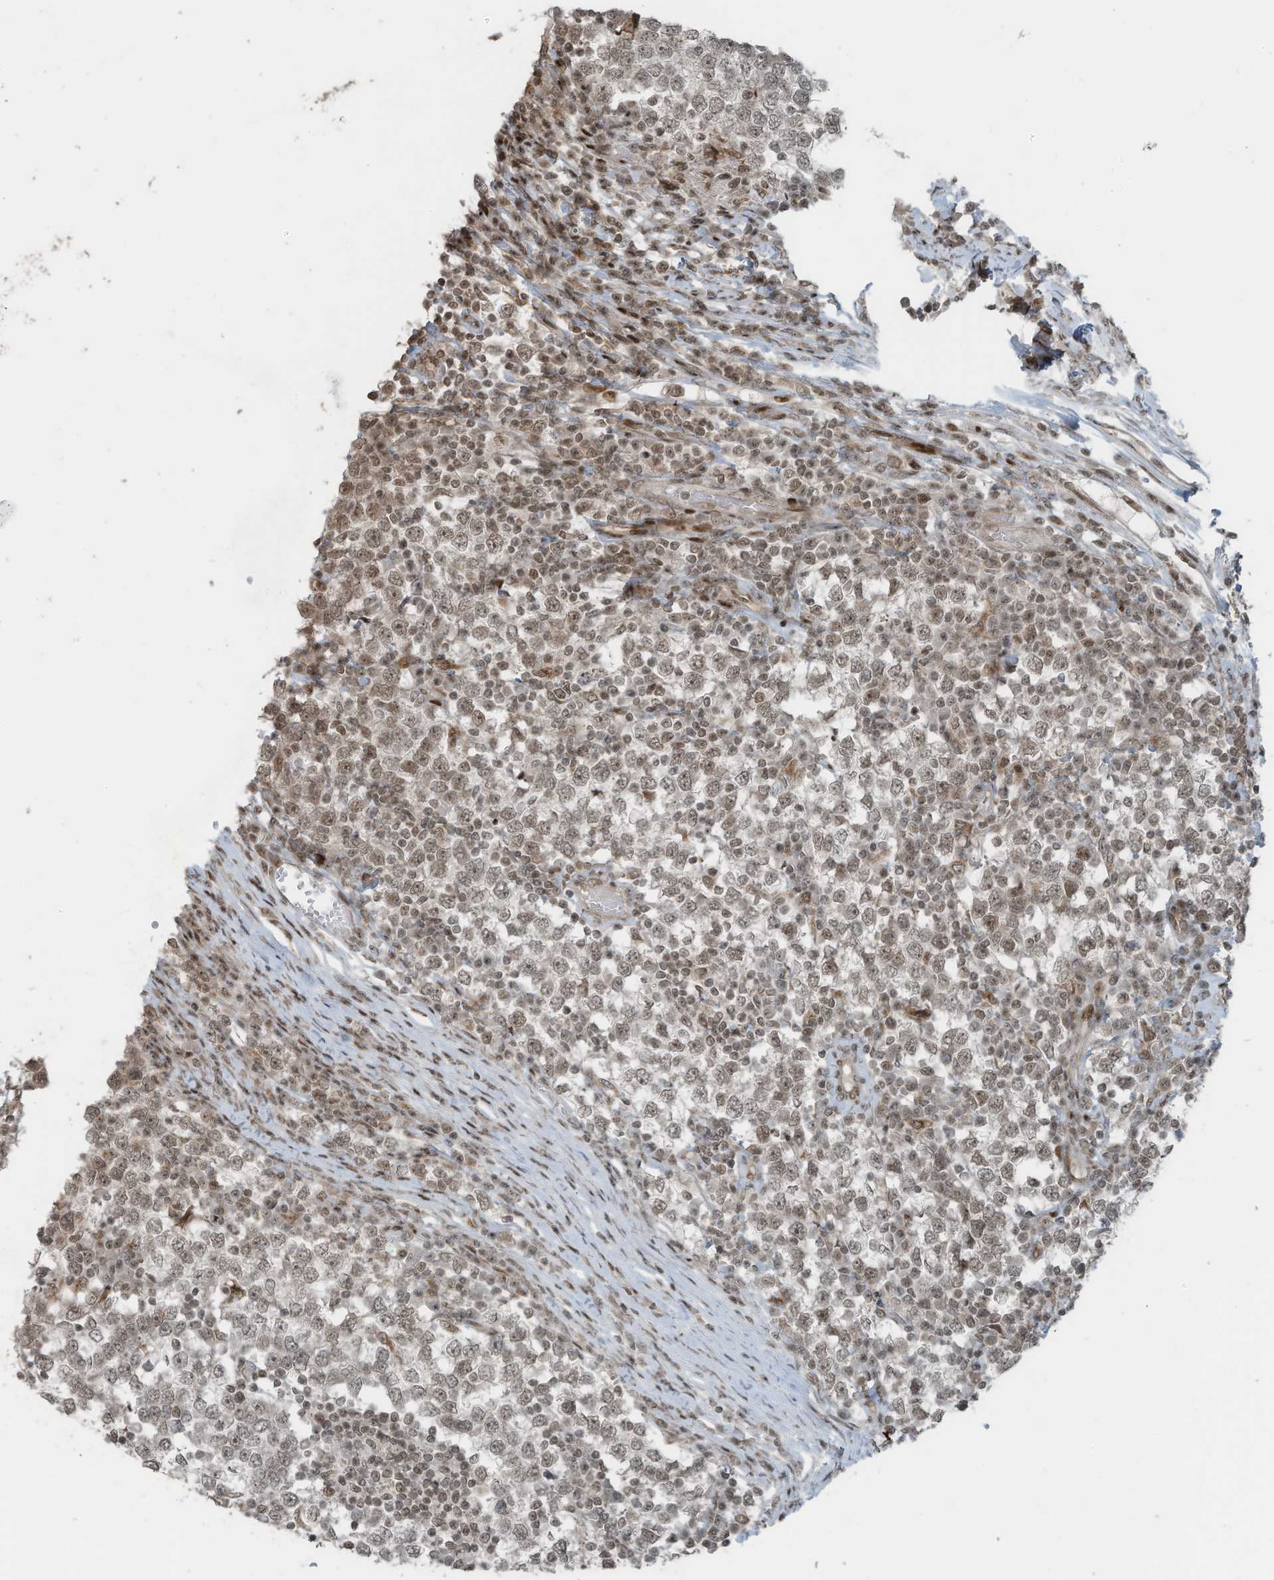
{"staining": {"intensity": "weak", "quantity": "25%-75%", "location": "nuclear"}, "tissue": "testis cancer", "cell_type": "Tumor cells", "image_type": "cancer", "snomed": [{"axis": "morphology", "description": "Seminoma, NOS"}, {"axis": "topography", "description": "Testis"}], "caption": "Weak nuclear staining for a protein is appreciated in about 25%-75% of tumor cells of testis cancer (seminoma) using IHC.", "gene": "PCNP", "patient": {"sex": "male", "age": 65}}